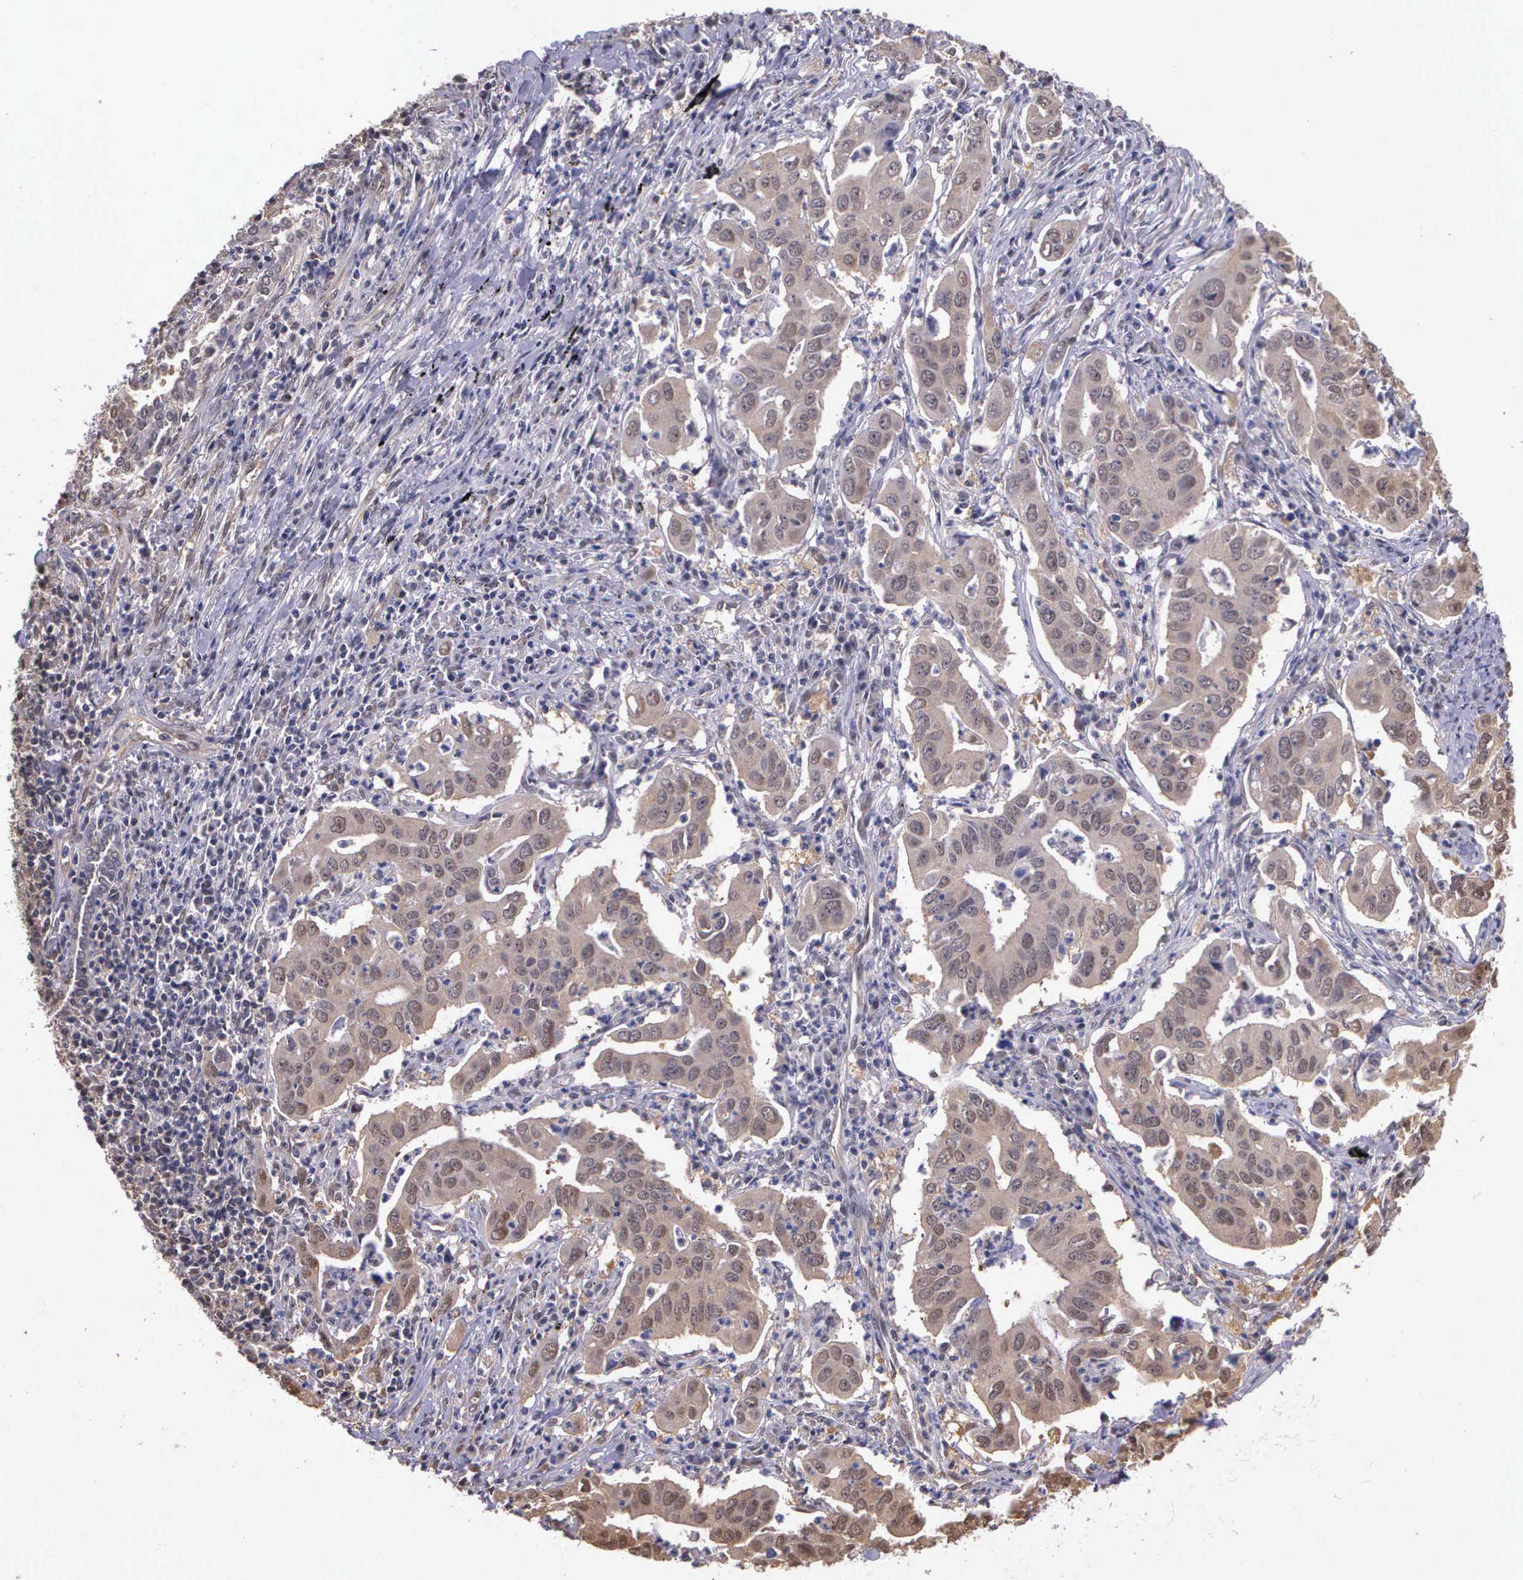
{"staining": {"intensity": "weak", "quantity": "25%-75%", "location": "cytoplasmic/membranous"}, "tissue": "lung cancer", "cell_type": "Tumor cells", "image_type": "cancer", "snomed": [{"axis": "morphology", "description": "Adenocarcinoma, NOS"}, {"axis": "topography", "description": "Lung"}], "caption": "Immunohistochemical staining of lung adenocarcinoma demonstrates weak cytoplasmic/membranous protein positivity in about 25%-75% of tumor cells.", "gene": "PSMC1", "patient": {"sex": "male", "age": 48}}